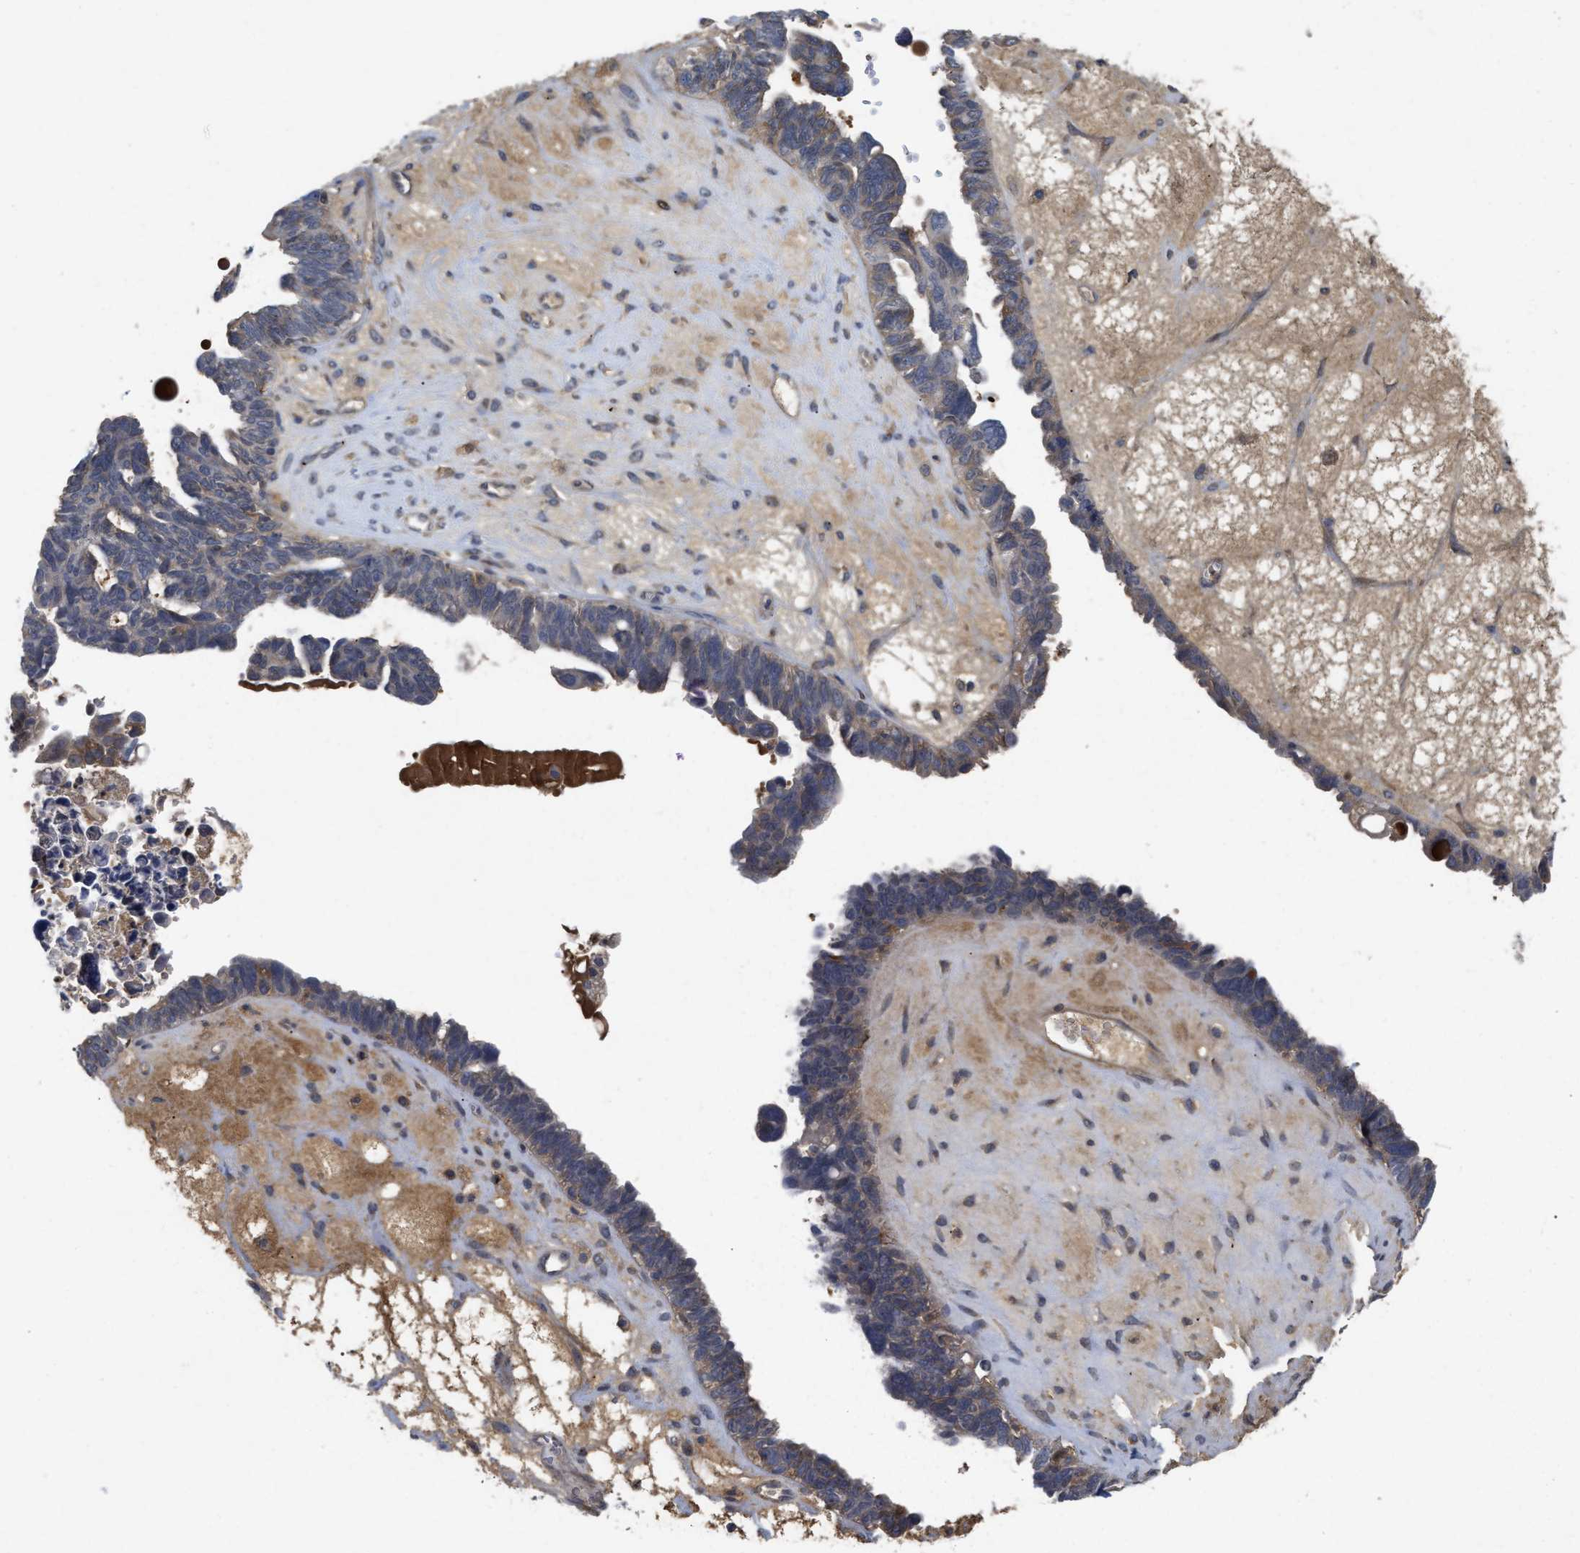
{"staining": {"intensity": "weak", "quantity": "25%-75%", "location": "cytoplasmic/membranous"}, "tissue": "ovarian cancer", "cell_type": "Tumor cells", "image_type": "cancer", "snomed": [{"axis": "morphology", "description": "Cystadenocarcinoma, serous, NOS"}, {"axis": "topography", "description": "Ovary"}], "caption": "Protein staining of ovarian cancer tissue exhibits weak cytoplasmic/membranous staining in approximately 25%-75% of tumor cells.", "gene": "ST6GALNAC6", "patient": {"sex": "female", "age": 79}}